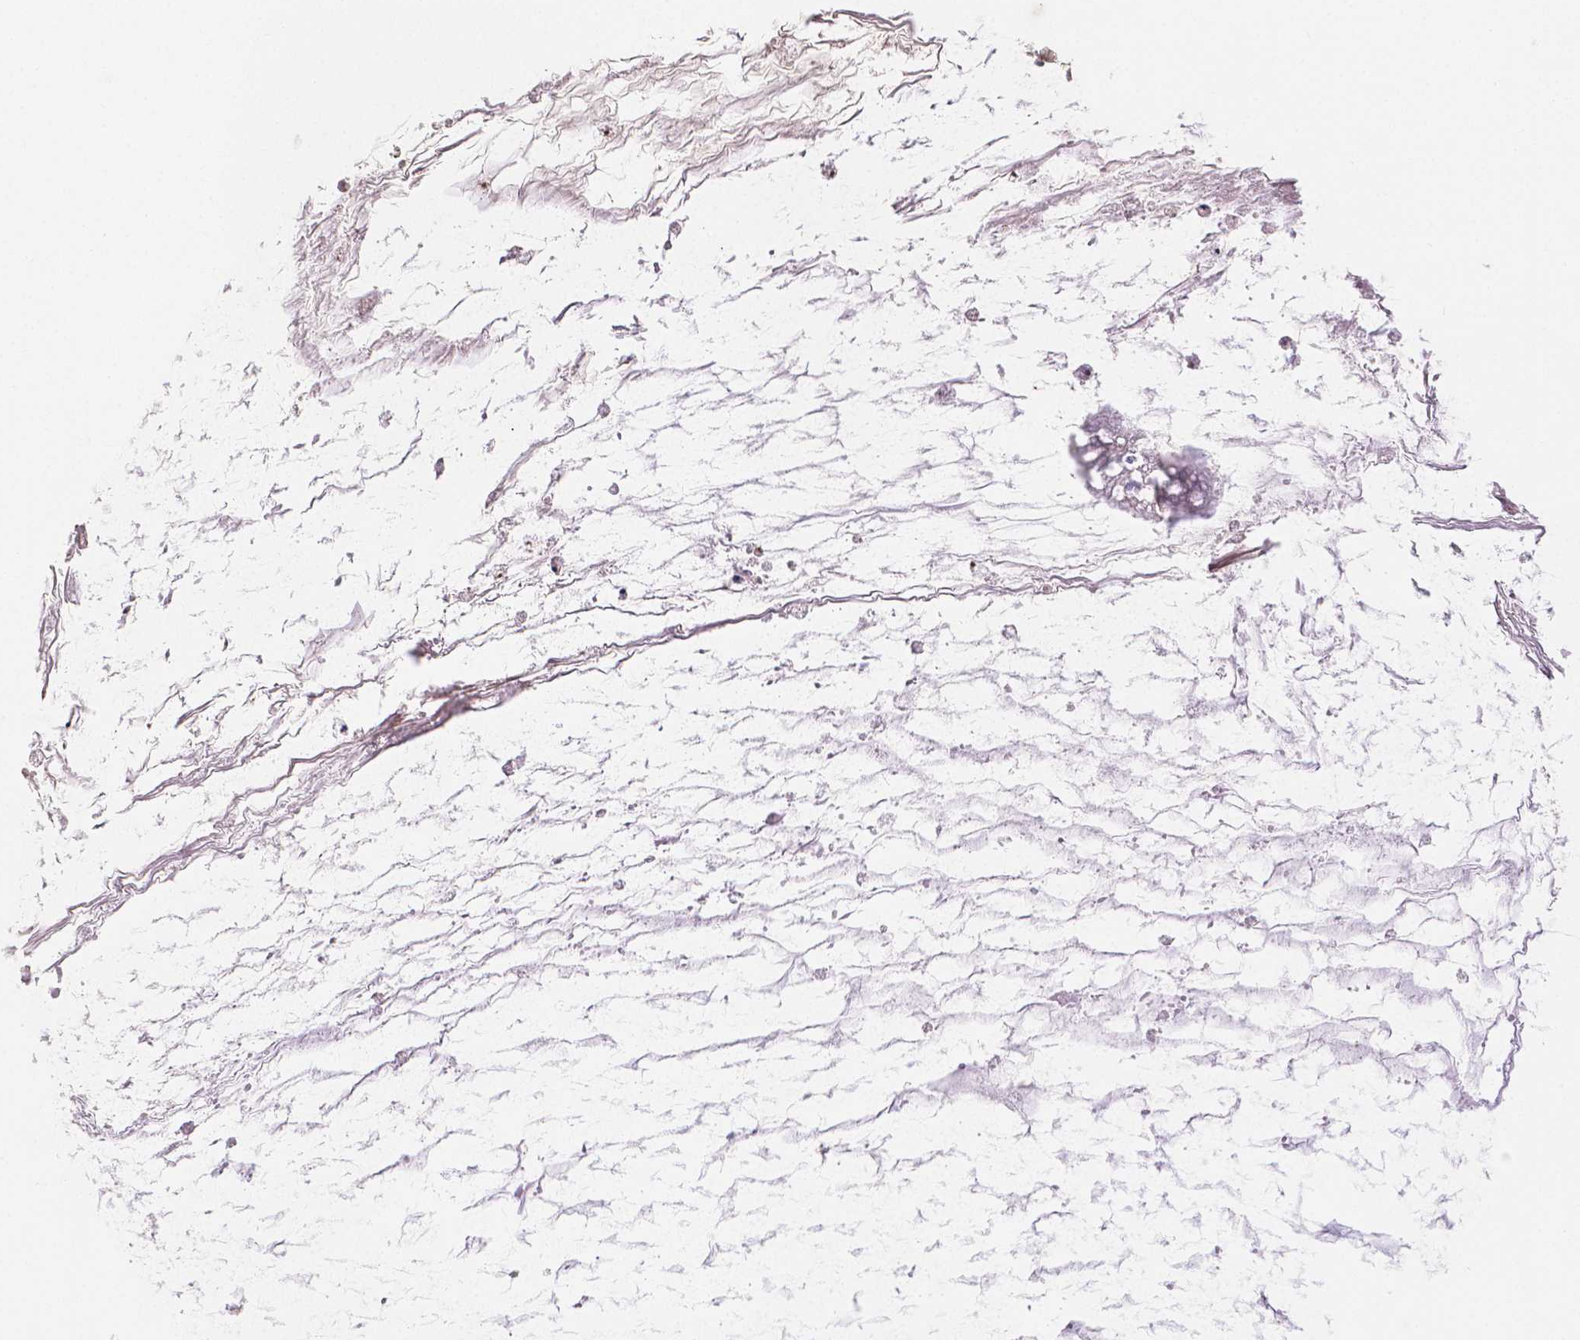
{"staining": {"intensity": "weak", "quantity": "25%-75%", "location": "cytoplasmic/membranous"}, "tissue": "ovarian cancer", "cell_type": "Tumor cells", "image_type": "cancer", "snomed": [{"axis": "morphology", "description": "Cystadenocarcinoma, mucinous, NOS"}, {"axis": "topography", "description": "Ovary"}], "caption": "Protein analysis of ovarian mucinous cystadenocarcinoma tissue shows weak cytoplasmic/membranous expression in approximately 25%-75% of tumor cells.", "gene": "OCLN", "patient": {"sex": "female", "age": 67}}